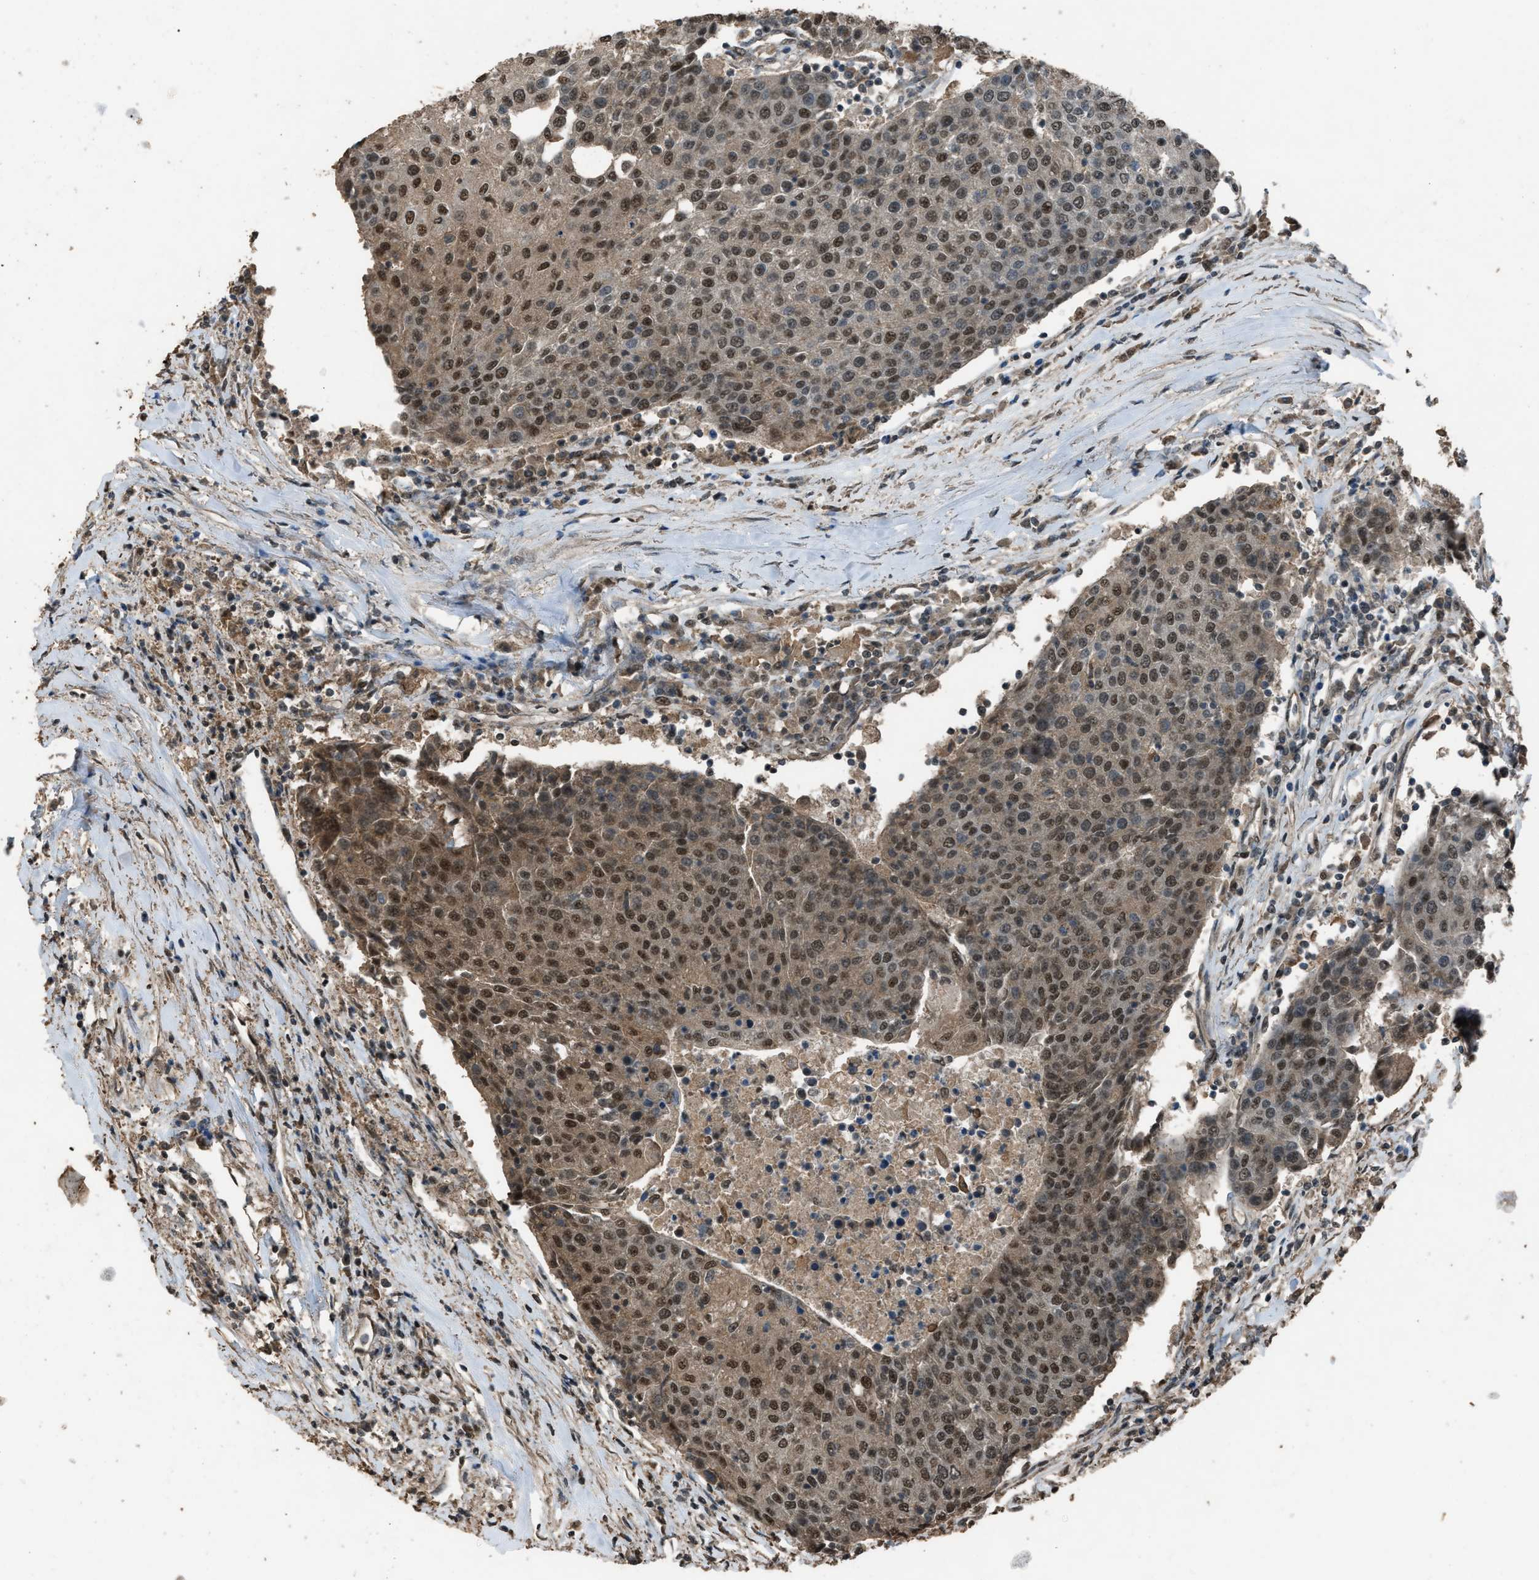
{"staining": {"intensity": "moderate", "quantity": ">75%", "location": "cytoplasmic/membranous,nuclear"}, "tissue": "urothelial cancer", "cell_type": "Tumor cells", "image_type": "cancer", "snomed": [{"axis": "morphology", "description": "Urothelial carcinoma, High grade"}, {"axis": "topography", "description": "Urinary bladder"}], "caption": "Urothelial carcinoma (high-grade) tissue displays moderate cytoplasmic/membranous and nuclear positivity in approximately >75% of tumor cells, visualized by immunohistochemistry.", "gene": "SERTAD2", "patient": {"sex": "female", "age": 85}}